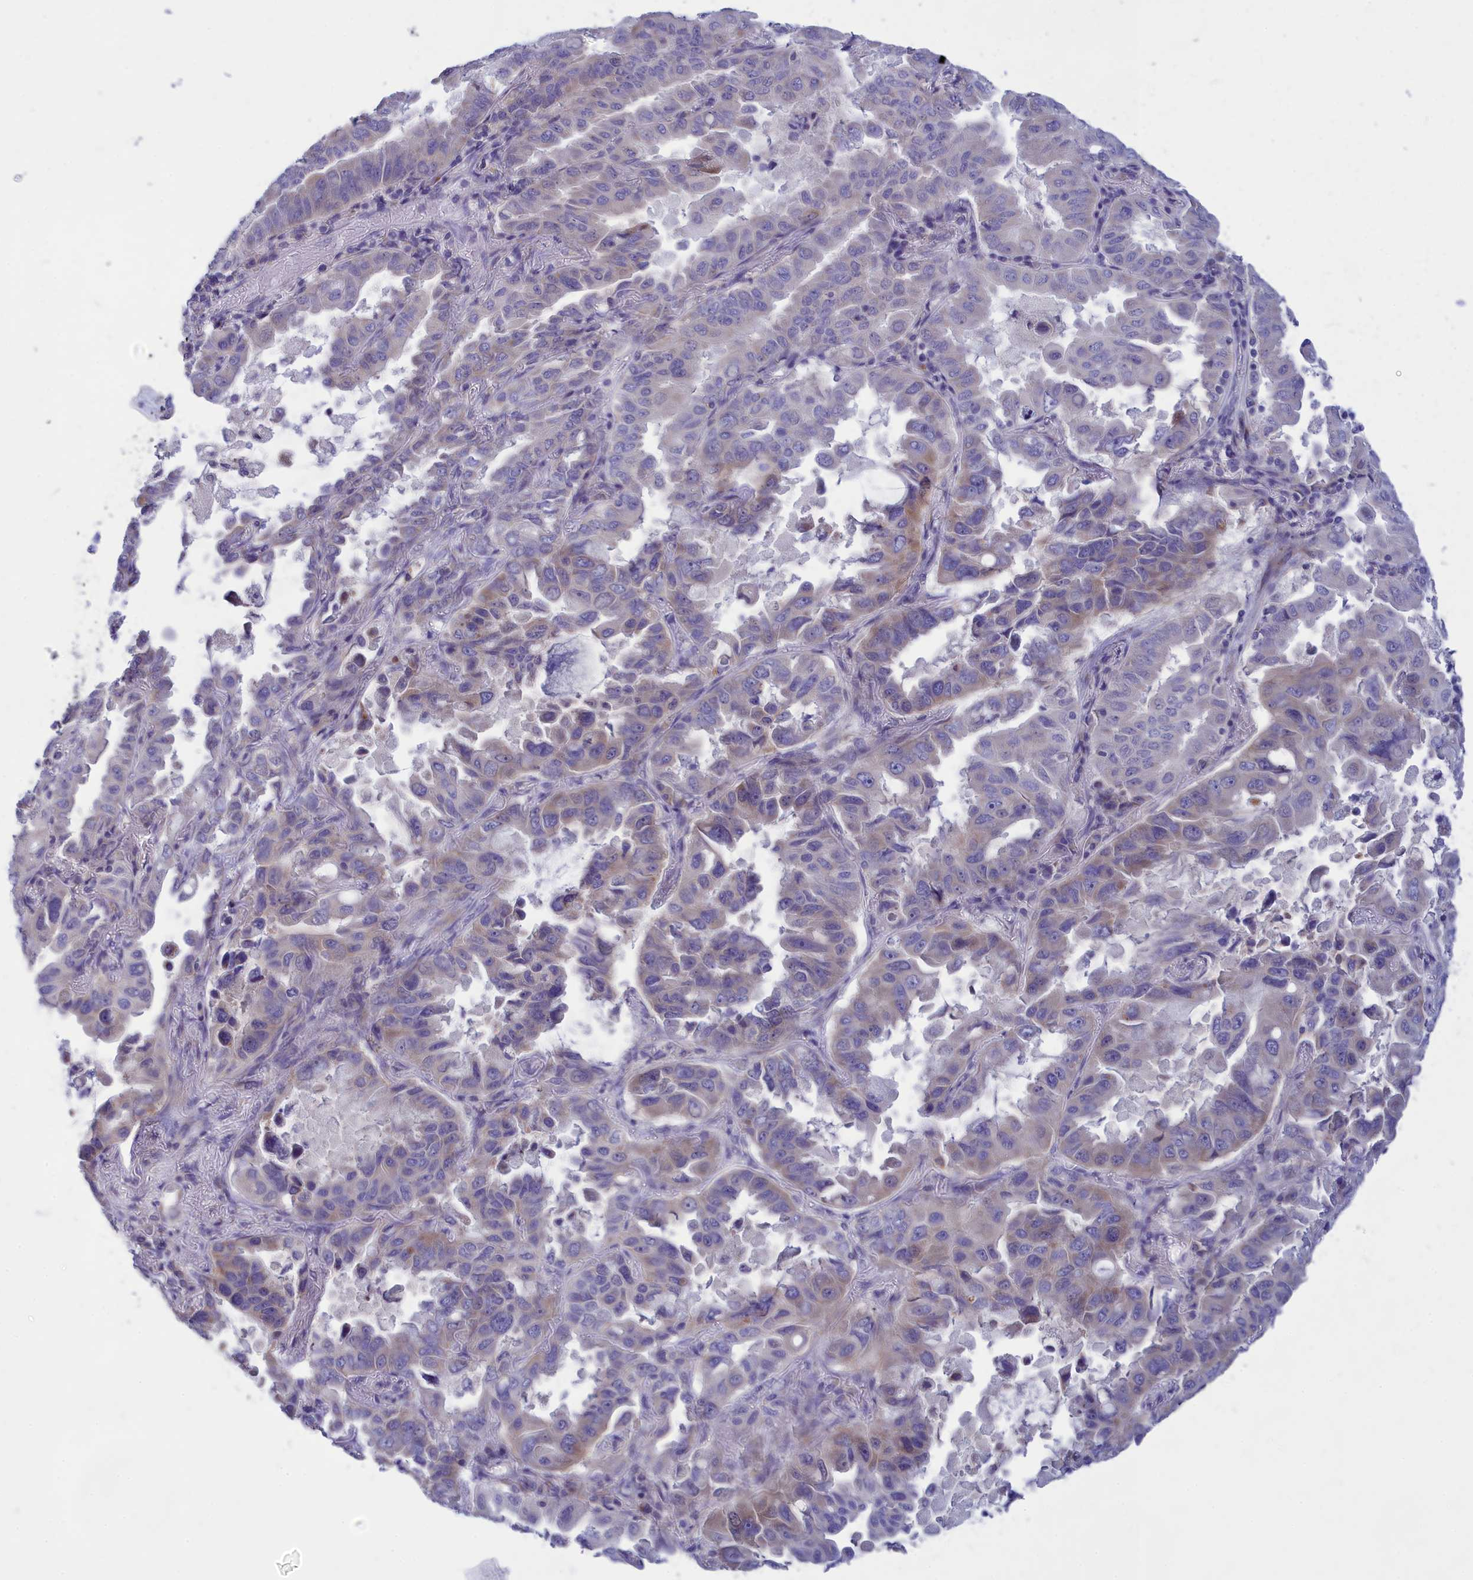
{"staining": {"intensity": "moderate", "quantity": "<25%", "location": "cytoplasmic/membranous"}, "tissue": "lung cancer", "cell_type": "Tumor cells", "image_type": "cancer", "snomed": [{"axis": "morphology", "description": "Adenocarcinoma, NOS"}, {"axis": "topography", "description": "Lung"}], "caption": "Immunohistochemistry (IHC) photomicrograph of neoplastic tissue: lung adenocarcinoma stained using immunohistochemistry (IHC) exhibits low levels of moderate protein expression localized specifically in the cytoplasmic/membranous of tumor cells, appearing as a cytoplasmic/membranous brown color.", "gene": "TMEM30B", "patient": {"sex": "male", "age": 64}}